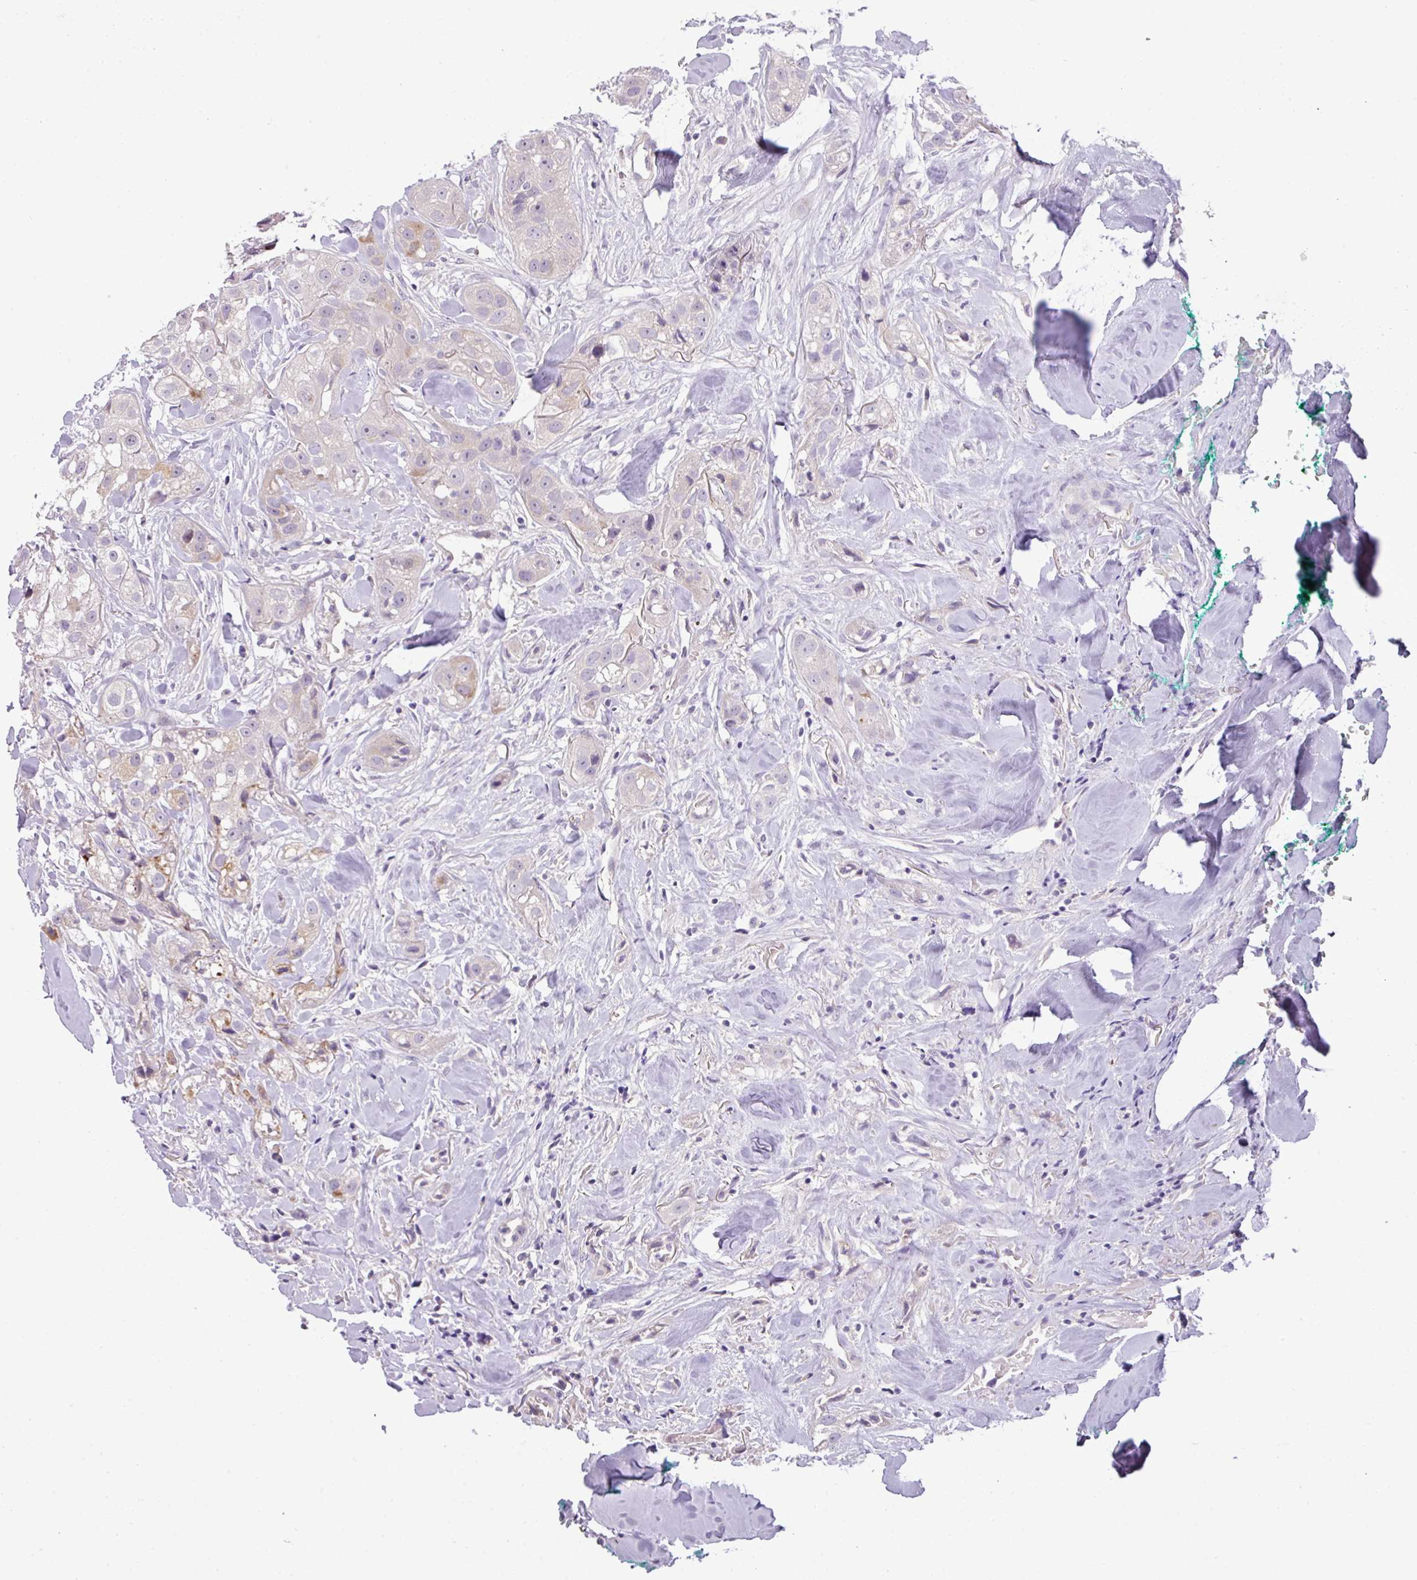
{"staining": {"intensity": "negative", "quantity": "none", "location": "none"}, "tissue": "head and neck cancer", "cell_type": "Tumor cells", "image_type": "cancer", "snomed": [{"axis": "morphology", "description": "Normal tissue, NOS"}, {"axis": "morphology", "description": "Squamous cell carcinoma, NOS"}, {"axis": "topography", "description": "Skeletal muscle"}, {"axis": "topography", "description": "Head-Neck"}], "caption": "Immunohistochemistry (IHC) histopathology image of head and neck squamous cell carcinoma stained for a protein (brown), which shows no expression in tumor cells.", "gene": "PIK3R5", "patient": {"sex": "male", "age": 51}}